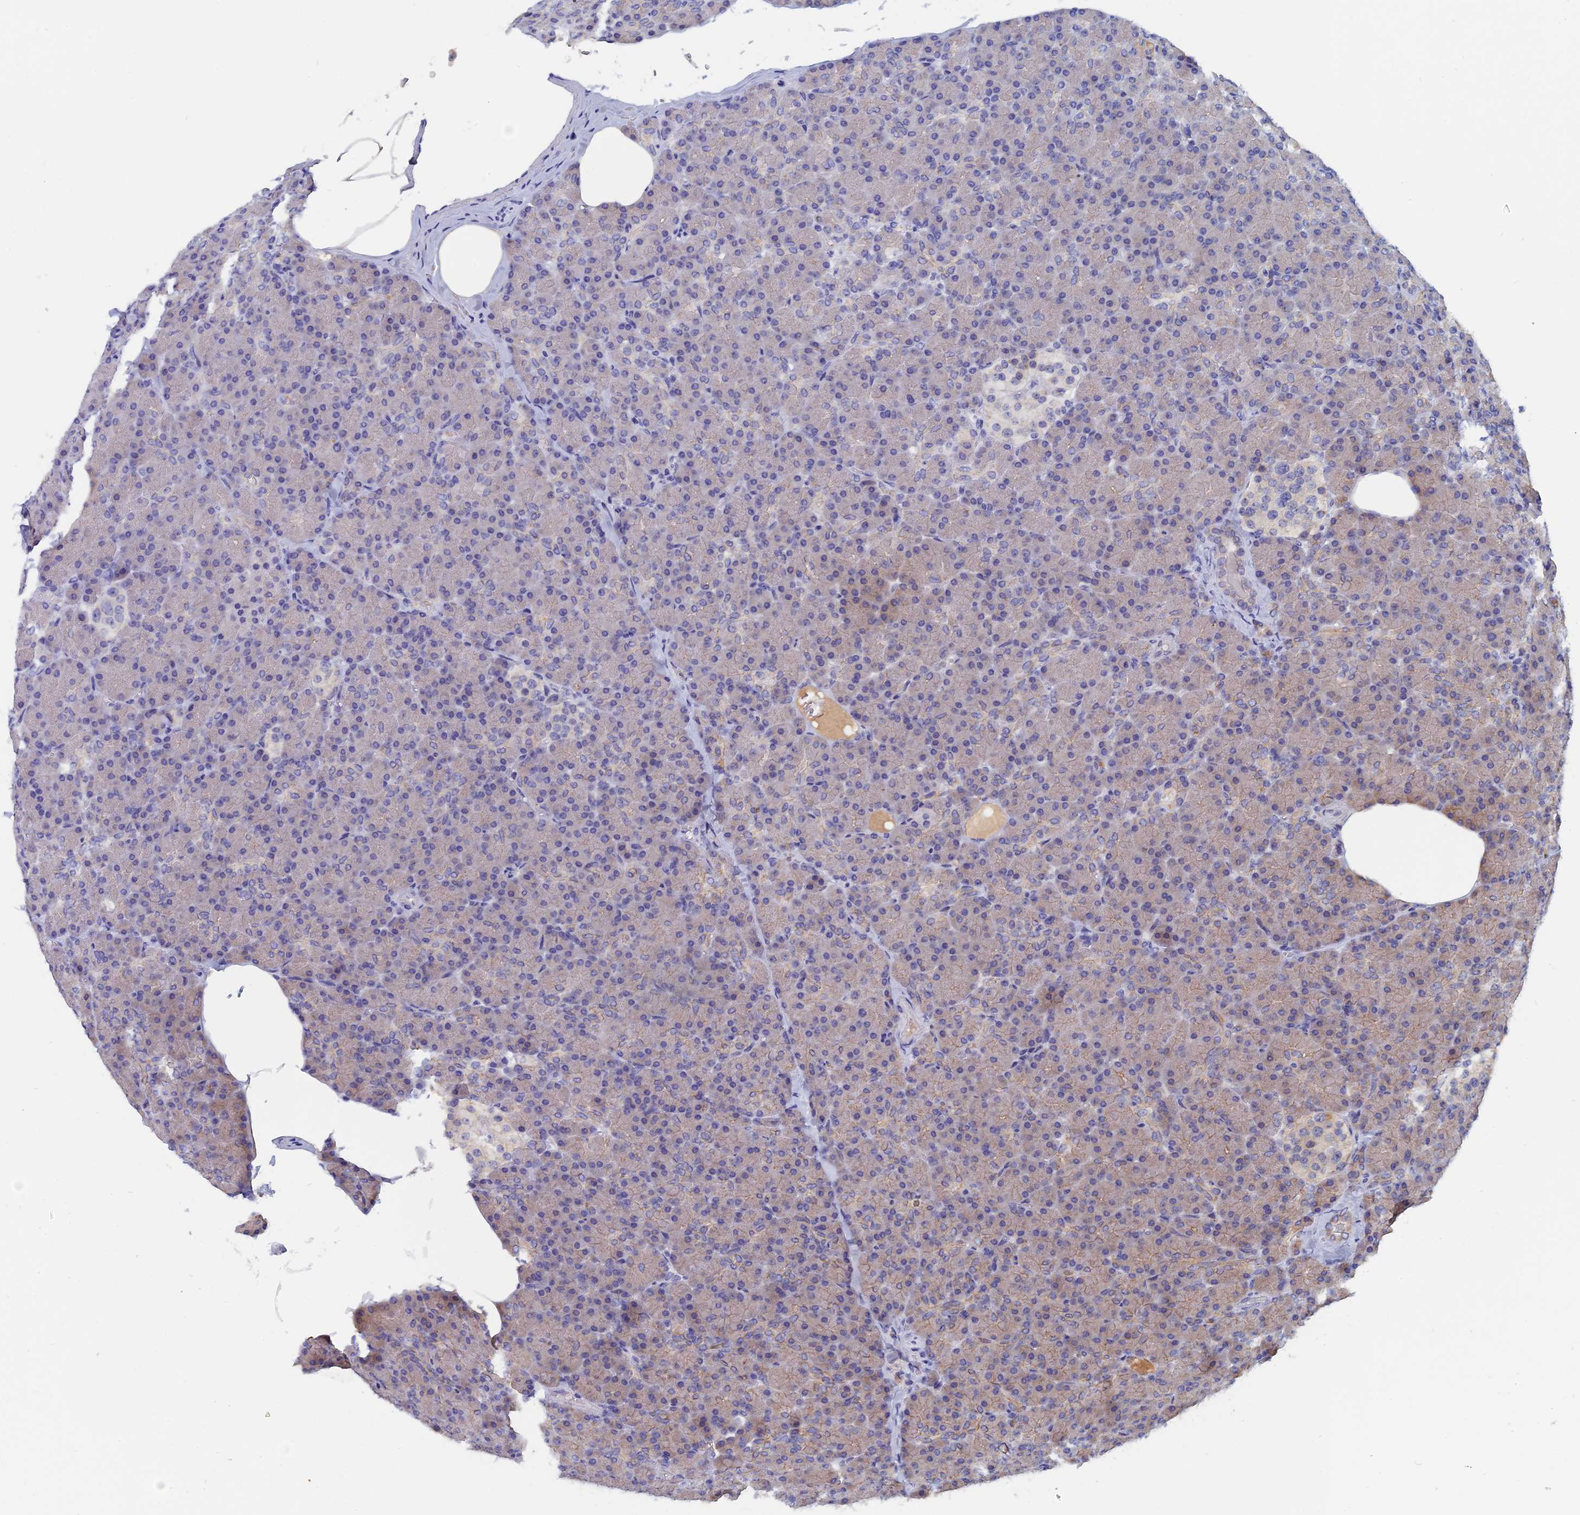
{"staining": {"intensity": "weak", "quantity": "25%-75%", "location": "cytoplasmic/membranous"}, "tissue": "pancreas", "cell_type": "Exocrine glandular cells", "image_type": "normal", "snomed": [{"axis": "morphology", "description": "Normal tissue, NOS"}, {"axis": "topography", "description": "Pancreas"}], "caption": "A histopathology image showing weak cytoplasmic/membranous staining in approximately 25%-75% of exocrine glandular cells in unremarkable pancreas, as visualized by brown immunohistochemical staining.", "gene": "SLC33A1", "patient": {"sex": "female", "age": 43}}